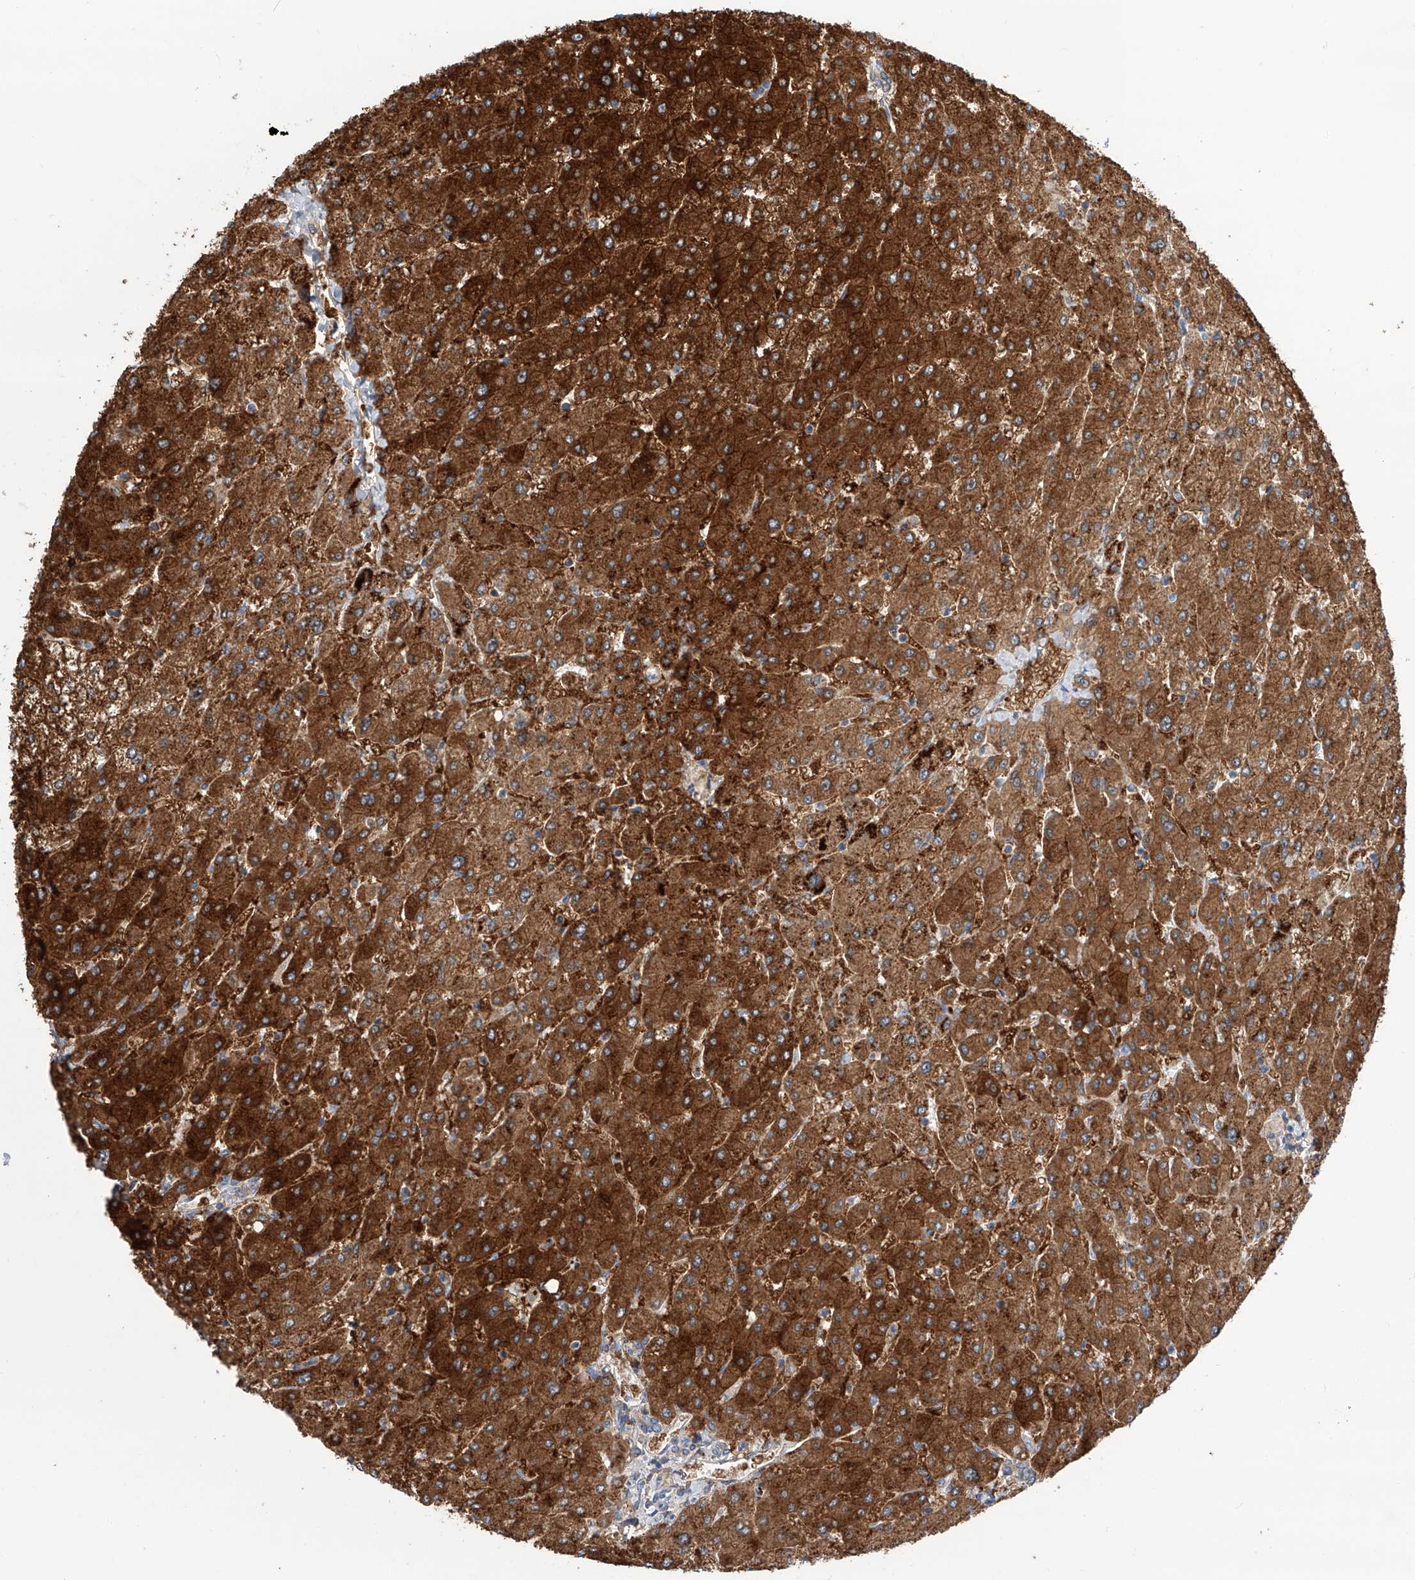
{"staining": {"intensity": "weak", "quantity": "25%-75%", "location": "cytoplasmic/membranous"}, "tissue": "liver", "cell_type": "Cholangiocytes", "image_type": "normal", "snomed": [{"axis": "morphology", "description": "Normal tissue, NOS"}, {"axis": "topography", "description": "Liver"}], "caption": "Approximately 25%-75% of cholangiocytes in unremarkable liver show weak cytoplasmic/membranous protein staining as visualized by brown immunohistochemical staining.", "gene": "SLC22A7", "patient": {"sex": "male", "age": 55}}